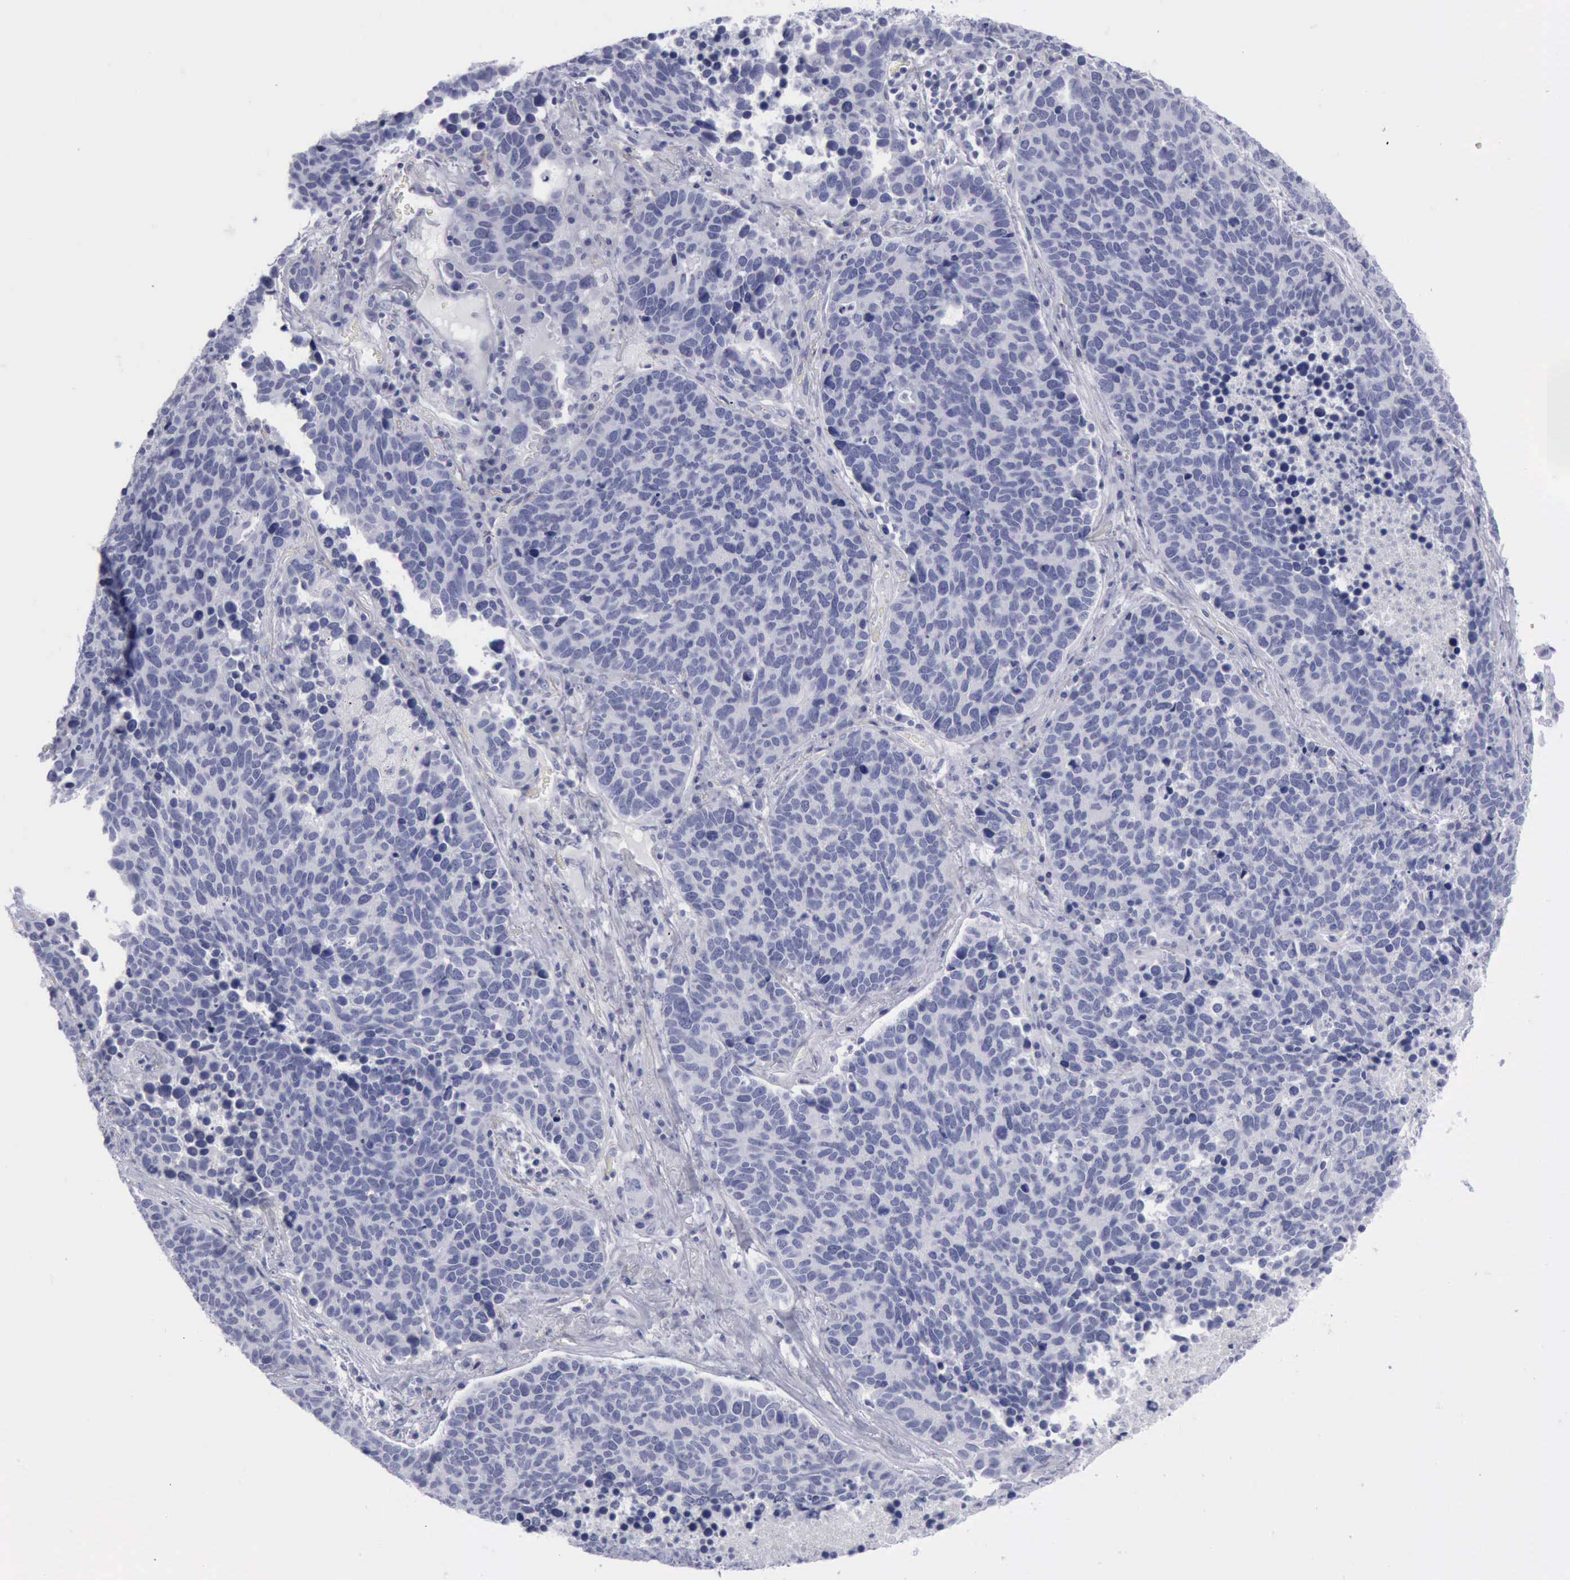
{"staining": {"intensity": "negative", "quantity": "none", "location": "none"}, "tissue": "lung cancer", "cell_type": "Tumor cells", "image_type": "cancer", "snomed": [{"axis": "morphology", "description": "Neoplasm, malignant, NOS"}, {"axis": "topography", "description": "Lung"}], "caption": "DAB (3,3'-diaminobenzidine) immunohistochemical staining of human lung neoplasm (malignant) reveals no significant positivity in tumor cells.", "gene": "KRT13", "patient": {"sex": "female", "age": 75}}